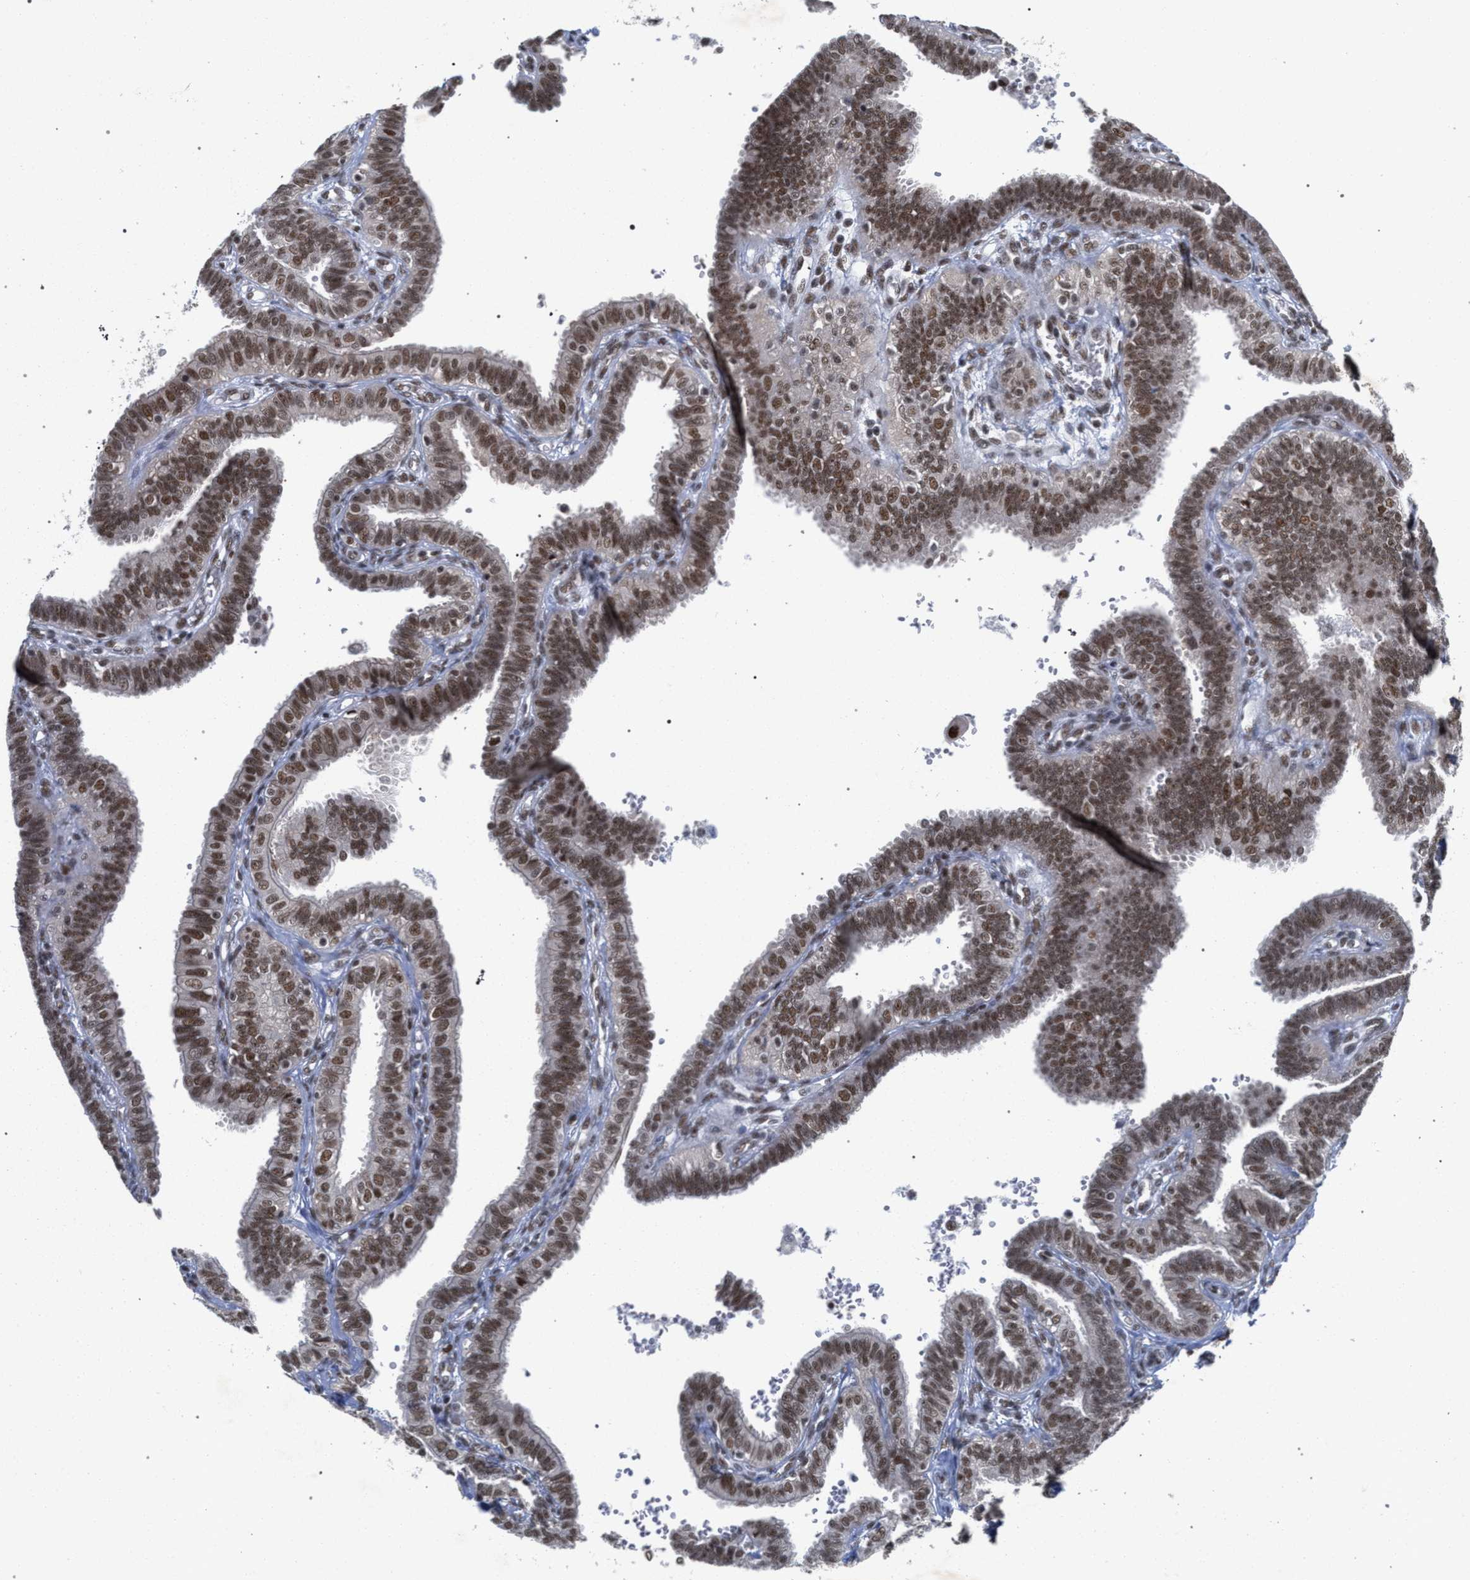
{"staining": {"intensity": "moderate", "quantity": ">75%", "location": "nuclear"}, "tissue": "fallopian tube", "cell_type": "Glandular cells", "image_type": "normal", "snomed": [{"axis": "morphology", "description": "Normal tissue, NOS"}, {"axis": "topography", "description": "Fallopian tube"}, {"axis": "topography", "description": "Placenta"}], "caption": "Moderate nuclear staining is seen in approximately >75% of glandular cells in unremarkable fallopian tube. The staining was performed using DAB (3,3'-diaminobenzidine) to visualize the protein expression in brown, while the nuclei were stained in blue with hematoxylin (Magnification: 20x).", "gene": "SCAF4", "patient": {"sex": "female", "age": 34}}